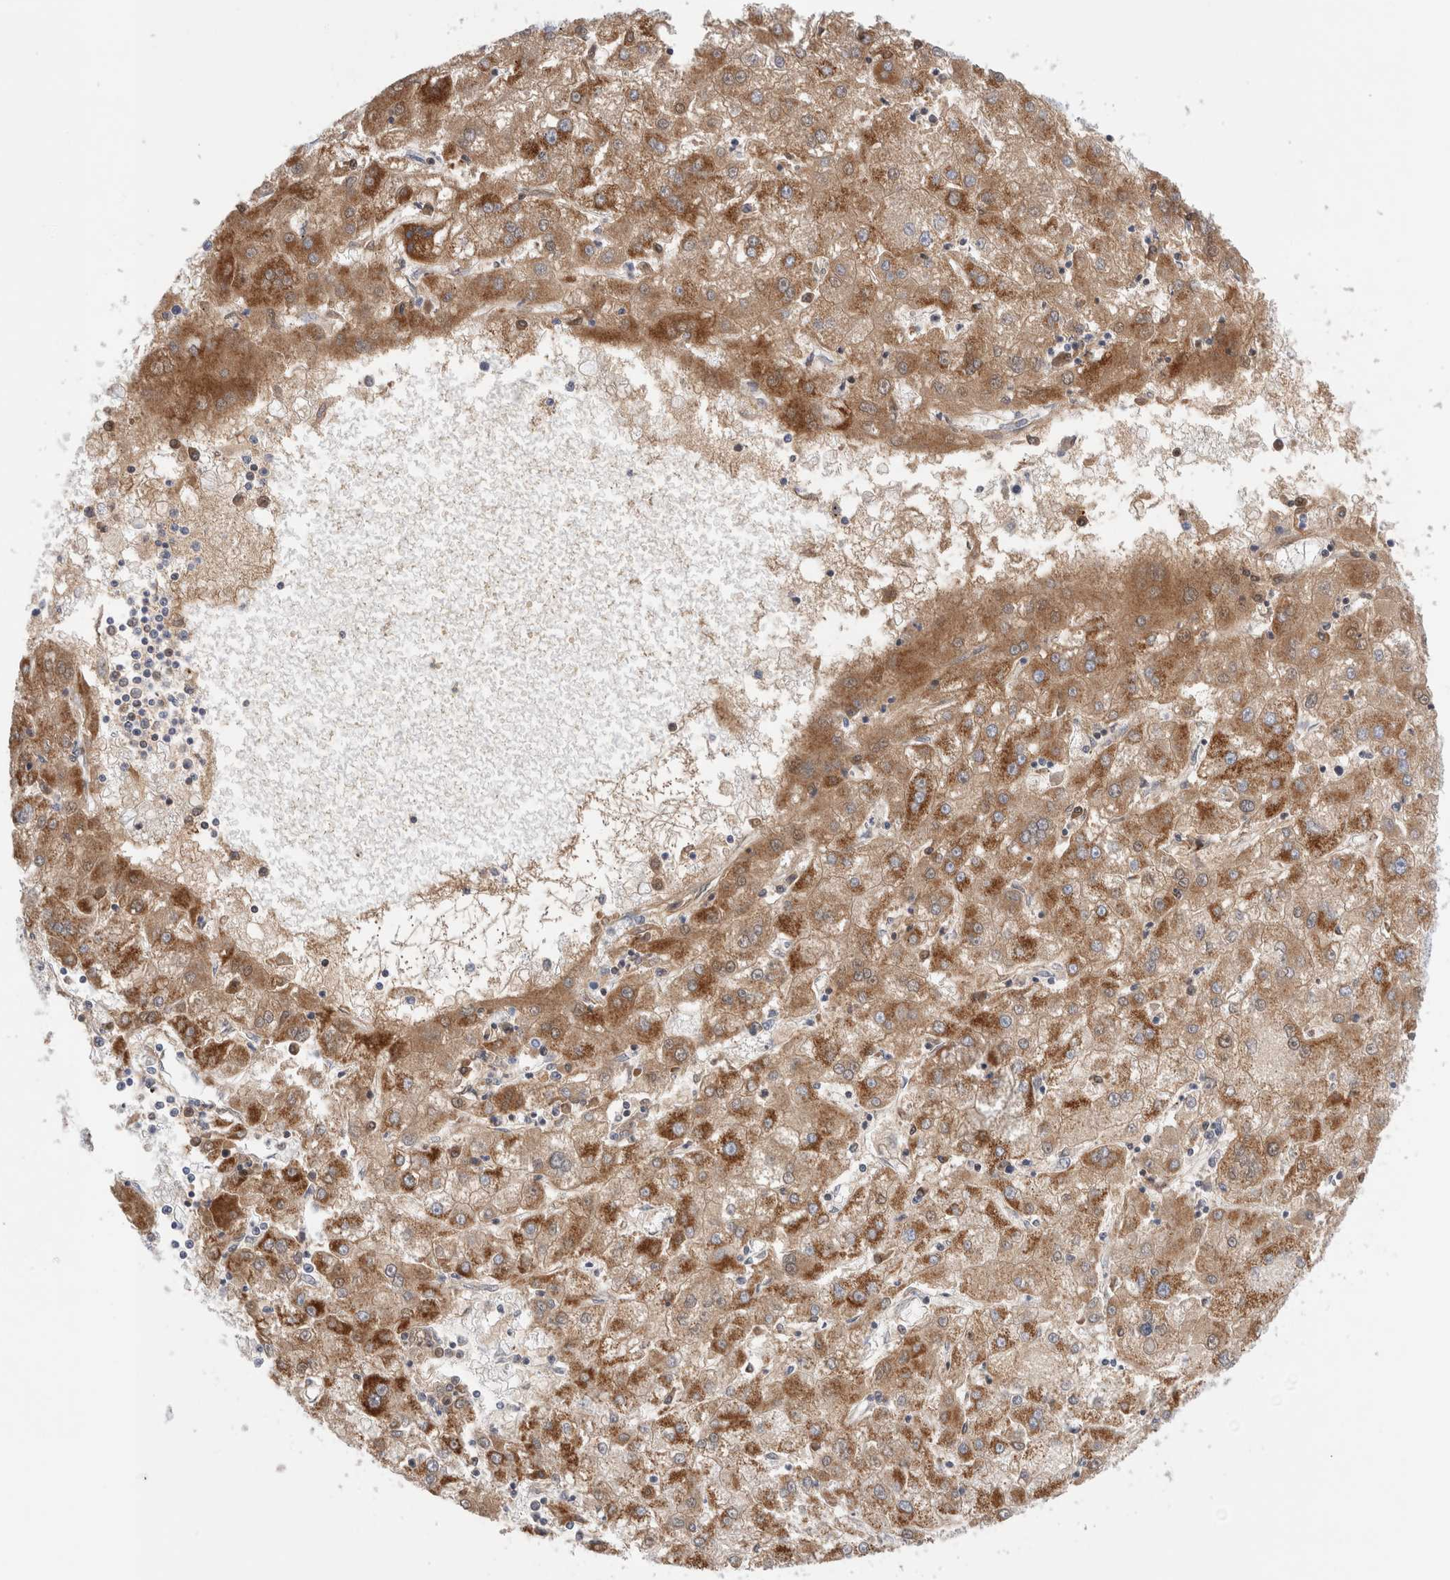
{"staining": {"intensity": "moderate", "quantity": ">75%", "location": "cytoplasmic/membranous"}, "tissue": "liver cancer", "cell_type": "Tumor cells", "image_type": "cancer", "snomed": [{"axis": "morphology", "description": "Carcinoma, Hepatocellular, NOS"}, {"axis": "topography", "description": "Liver"}], "caption": "Immunohistochemistry of hepatocellular carcinoma (liver) demonstrates medium levels of moderate cytoplasmic/membranous staining in about >75% of tumor cells.", "gene": "ECHDC2", "patient": {"sex": "male", "age": 72}}